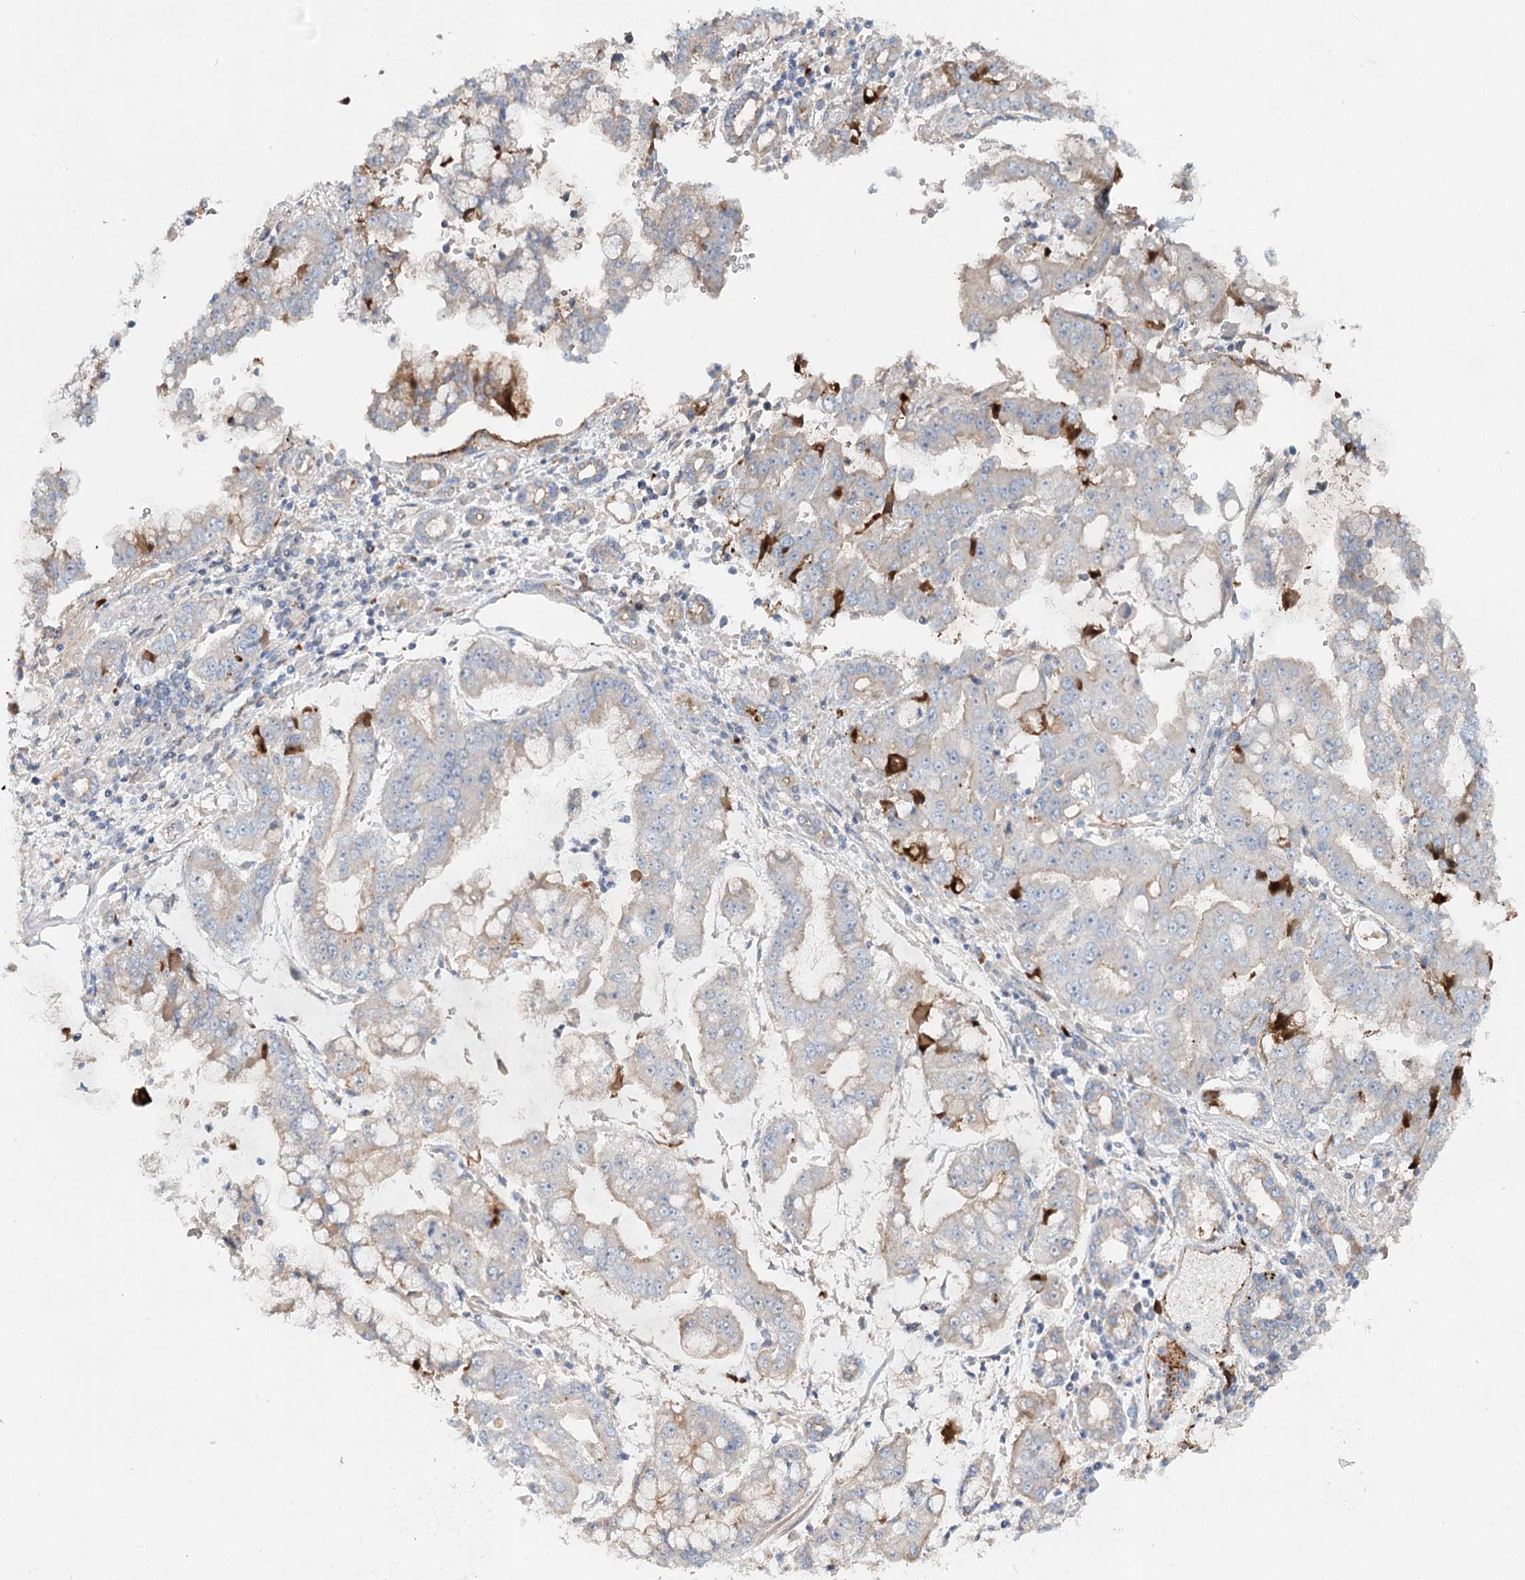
{"staining": {"intensity": "weak", "quantity": "<25%", "location": "cytoplasmic/membranous"}, "tissue": "stomach cancer", "cell_type": "Tumor cells", "image_type": "cancer", "snomed": [{"axis": "morphology", "description": "Adenocarcinoma, NOS"}, {"axis": "topography", "description": "Stomach"}], "caption": "High power microscopy image of an immunohistochemistry (IHC) histopathology image of stomach adenocarcinoma, revealing no significant positivity in tumor cells.", "gene": "ALKBH8", "patient": {"sex": "male", "age": 76}}